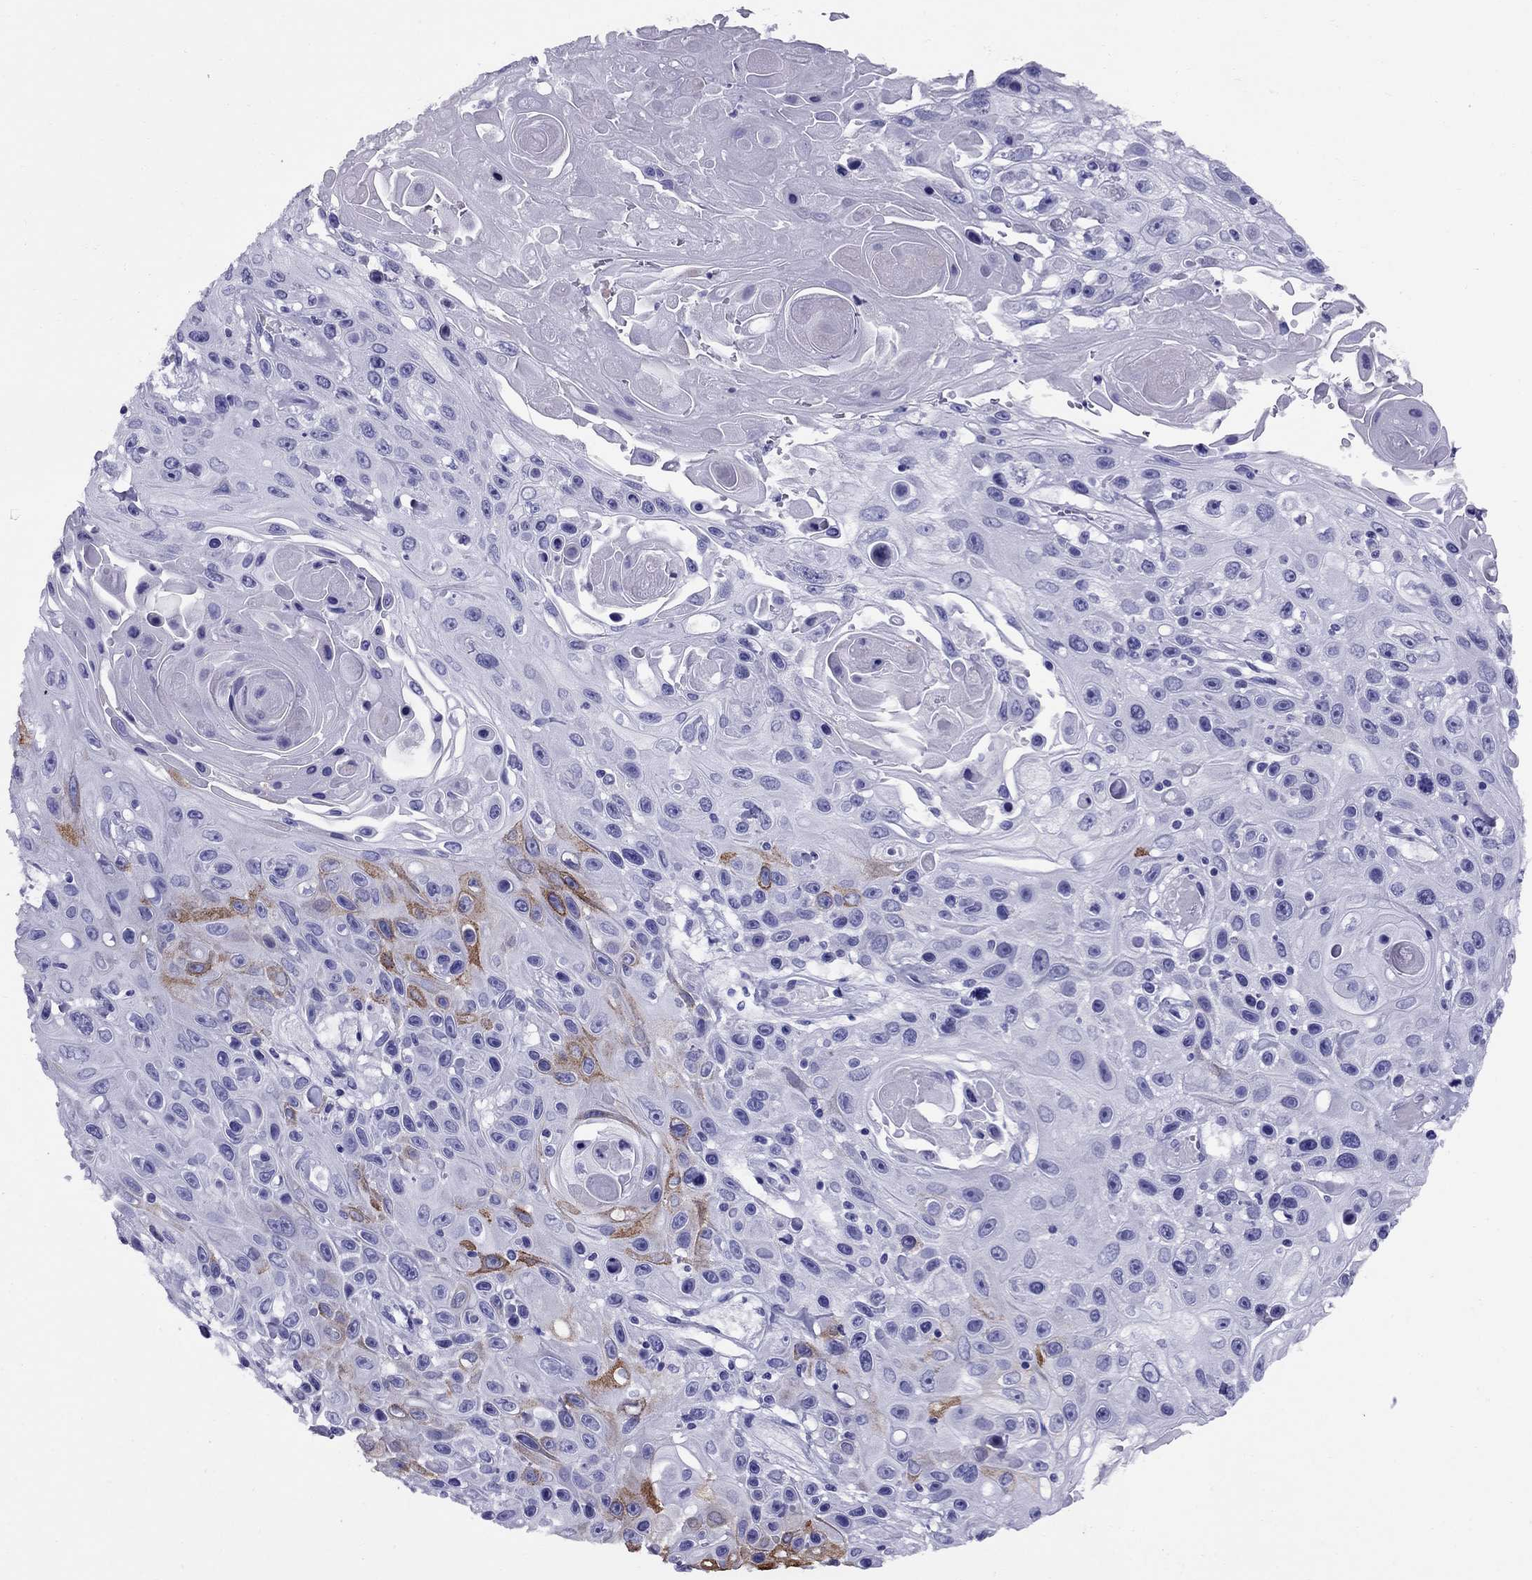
{"staining": {"intensity": "moderate", "quantity": "<25%", "location": "cytoplasmic/membranous"}, "tissue": "skin cancer", "cell_type": "Tumor cells", "image_type": "cancer", "snomed": [{"axis": "morphology", "description": "Squamous cell carcinoma, NOS"}, {"axis": "topography", "description": "Skin"}], "caption": "Skin cancer stained for a protein (brown) displays moderate cytoplasmic/membranous positive positivity in approximately <25% of tumor cells.", "gene": "AVPR1B", "patient": {"sex": "male", "age": 82}}